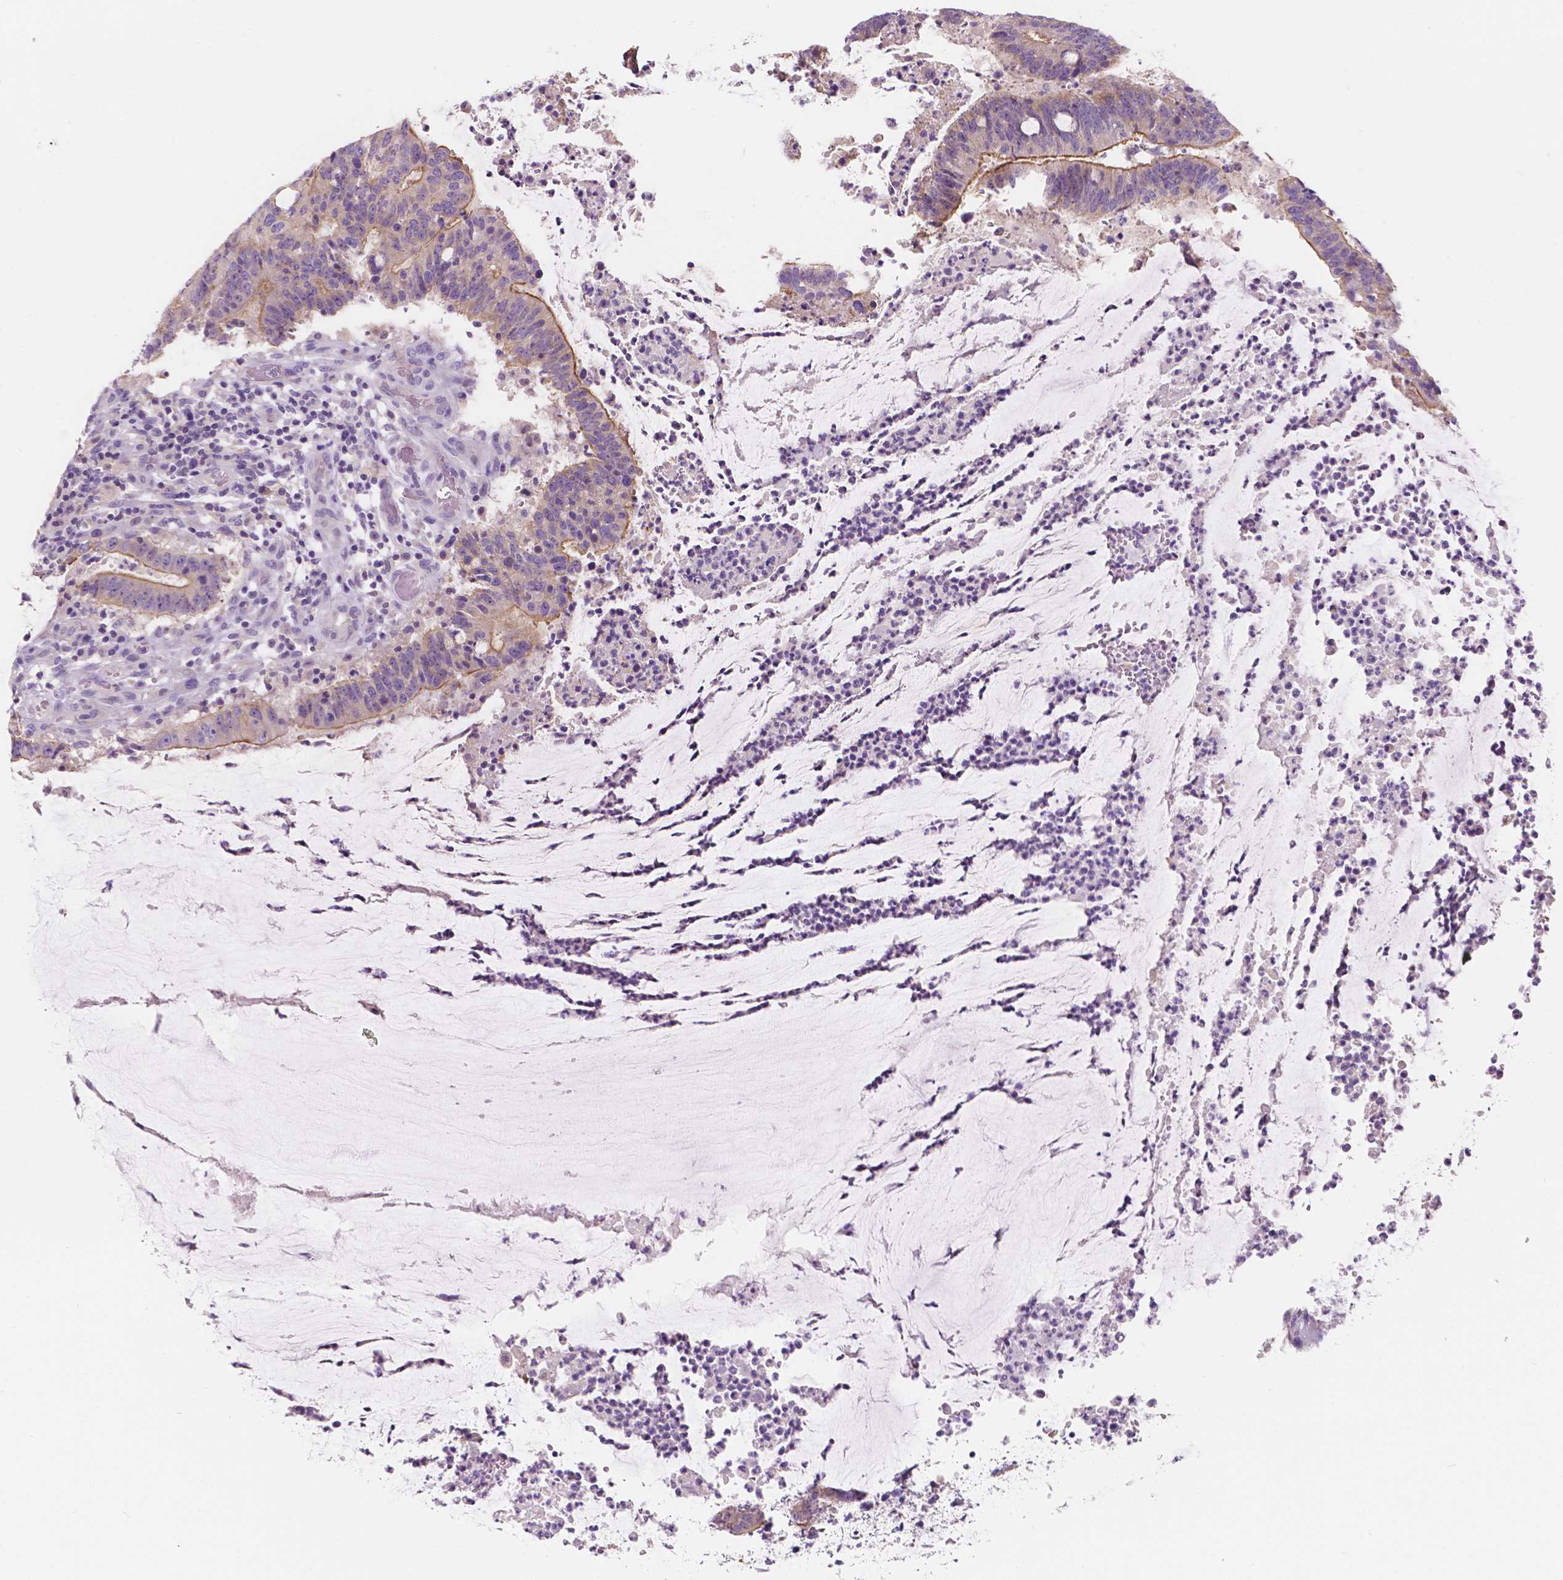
{"staining": {"intensity": "negative", "quantity": "none", "location": "none"}, "tissue": "colorectal cancer", "cell_type": "Tumor cells", "image_type": "cancer", "snomed": [{"axis": "morphology", "description": "Adenocarcinoma, NOS"}, {"axis": "topography", "description": "Colon"}], "caption": "Colorectal cancer was stained to show a protein in brown. There is no significant expression in tumor cells.", "gene": "SIRT2", "patient": {"sex": "female", "age": 43}}